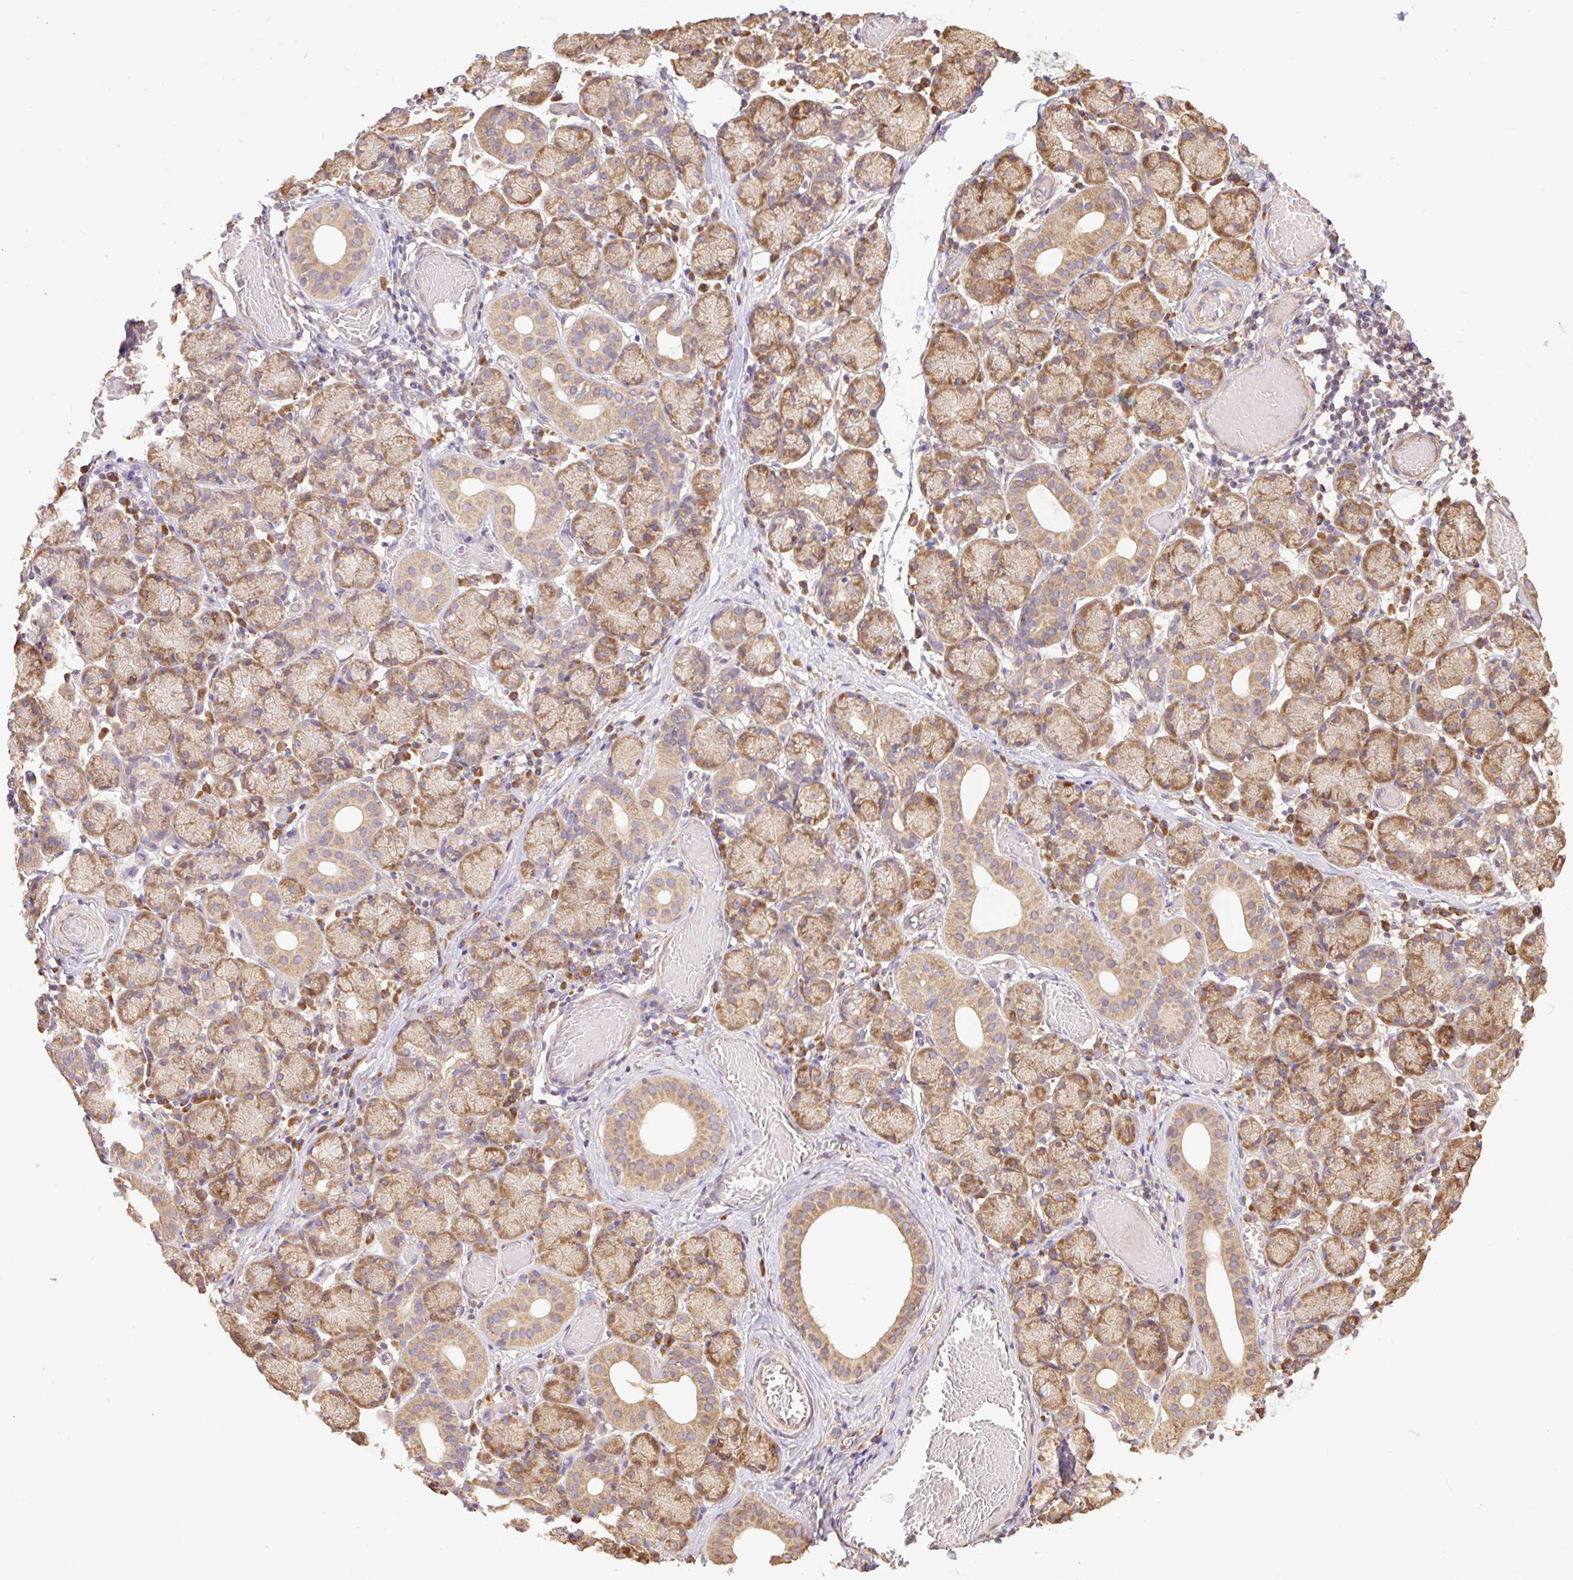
{"staining": {"intensity": "moderate", "quantity": ">75%", "location": "cytoplasmic/membranous"}, "tissue": "salivary gland", "cell_type": "Glandular cells", "image_type": "normal", "snomed": [{"axis": "morphology", "description": "Normal tissue, NOS"}, {"axis": "topography", "description": "Salivary gland"}], "caption": "IHC staining of normal salivary gland, which displays medium levels of moderate cytoplasmic/membranous expression in approximately >75% of glandular cells indicating moderate cytoplasmic/membranous protein staining. The staining was performed using DAB (3,3'-diaminobenzidine) (brown) for protein detection and nuclei were counterstained in hematoxylin (blue).", "gene": "DESI1", "patient": {"sex": "female", "age": 24}}